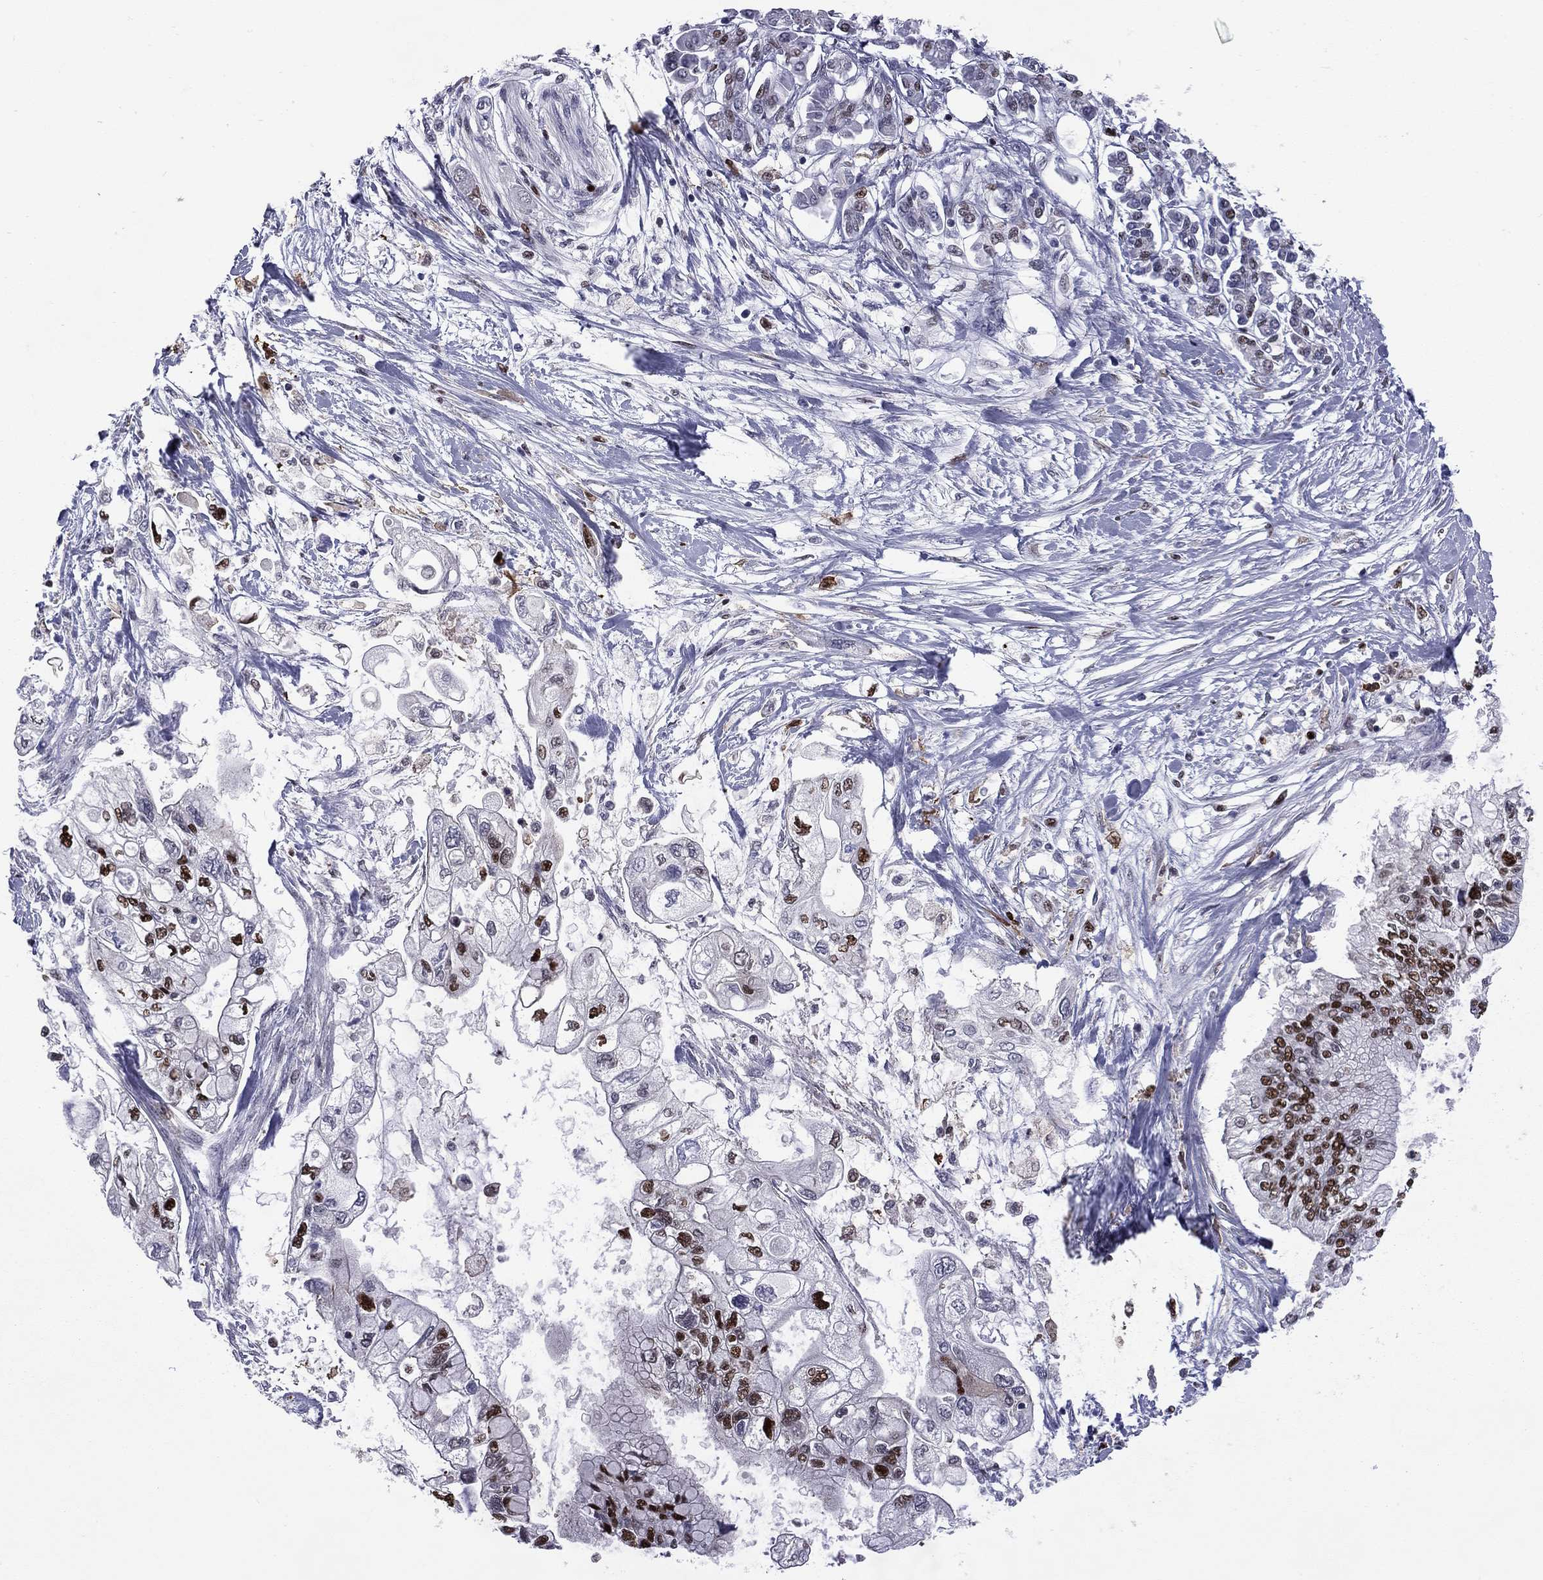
{"staining": {"intensity": "strong", "quantity": "<25%", "location": "nuclear"}, "tissue": "pancreatic cancer", "cell_type": "Tumor cells", "image_type": "cancer", "snomed": [{"axis": "morphology", "description": "Adenocarcinoma, NOS"}, {"axis": "topography", "description": "Pancreas"}], "caption": "This is an image of immunohistochemistry staining of pancreatic cancer (adenocarcinoma), which shows strong positivity in the nuclear of tumor cells.", "gene": "PCGF3", "patient": {"sex": "female", "age": 77}}